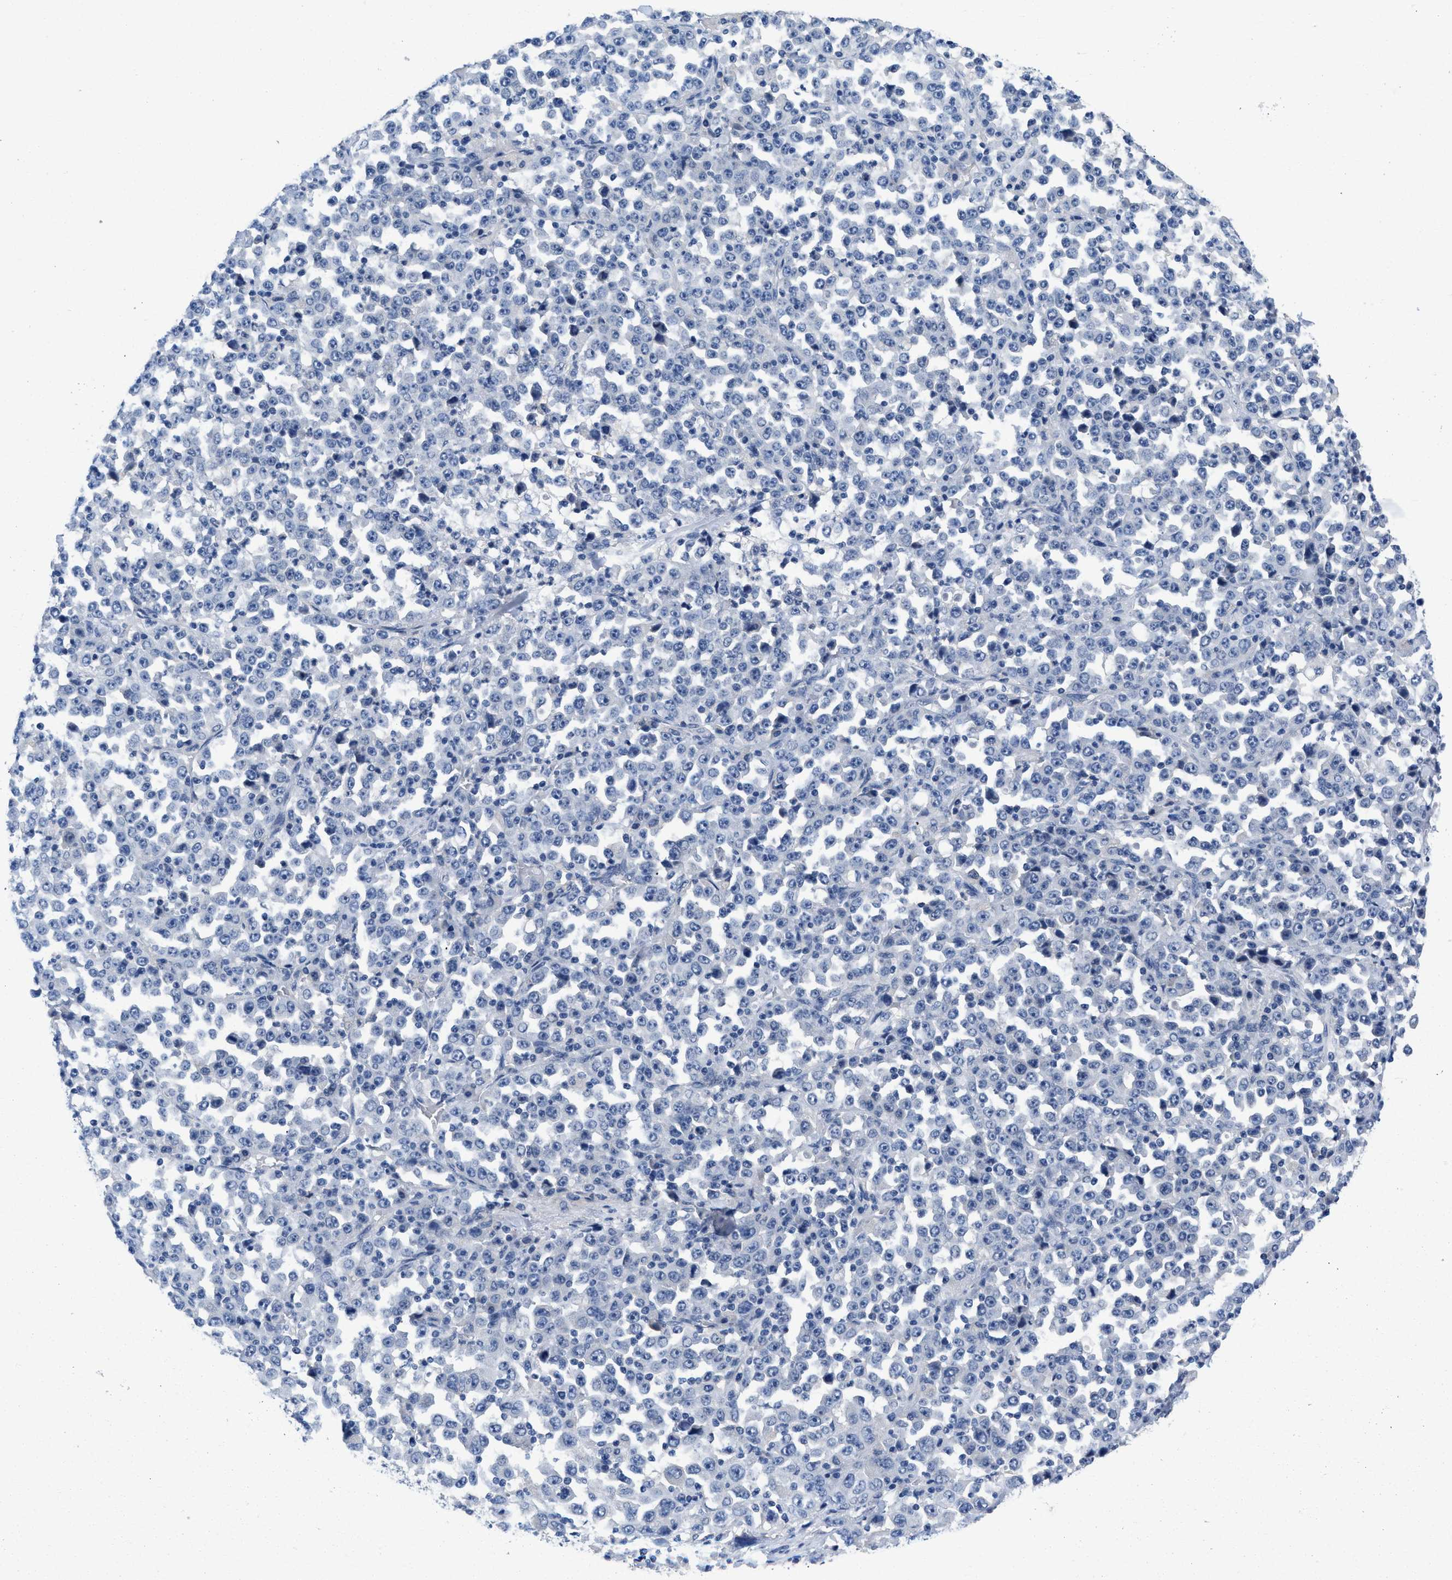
{"staining": {"intensity": "negative", "quantity": "none", "location": "none"}, "tissue": "stomach cancer", "cell_type": "Tumor cells", "image_type": "cancer", "snomed": [{"axis": "morphology", "description": "Normal tissue, NOS"}, {"axis": "morphology", "description": "Adenocarcinoma, NOS"}, {"axis": "topography", "description": "Stomach, upper"}, {"axis": "topography", "description": "Stomach"}], "caption": "IHC of adenocarcinoma (stomach) exhibits no positivity in tumor cells. (DAB (3,3'-diaminobenzidine) IHC, high magnification).", "gene": "PYY", "patient": {"sex": "male", "age": 59}}